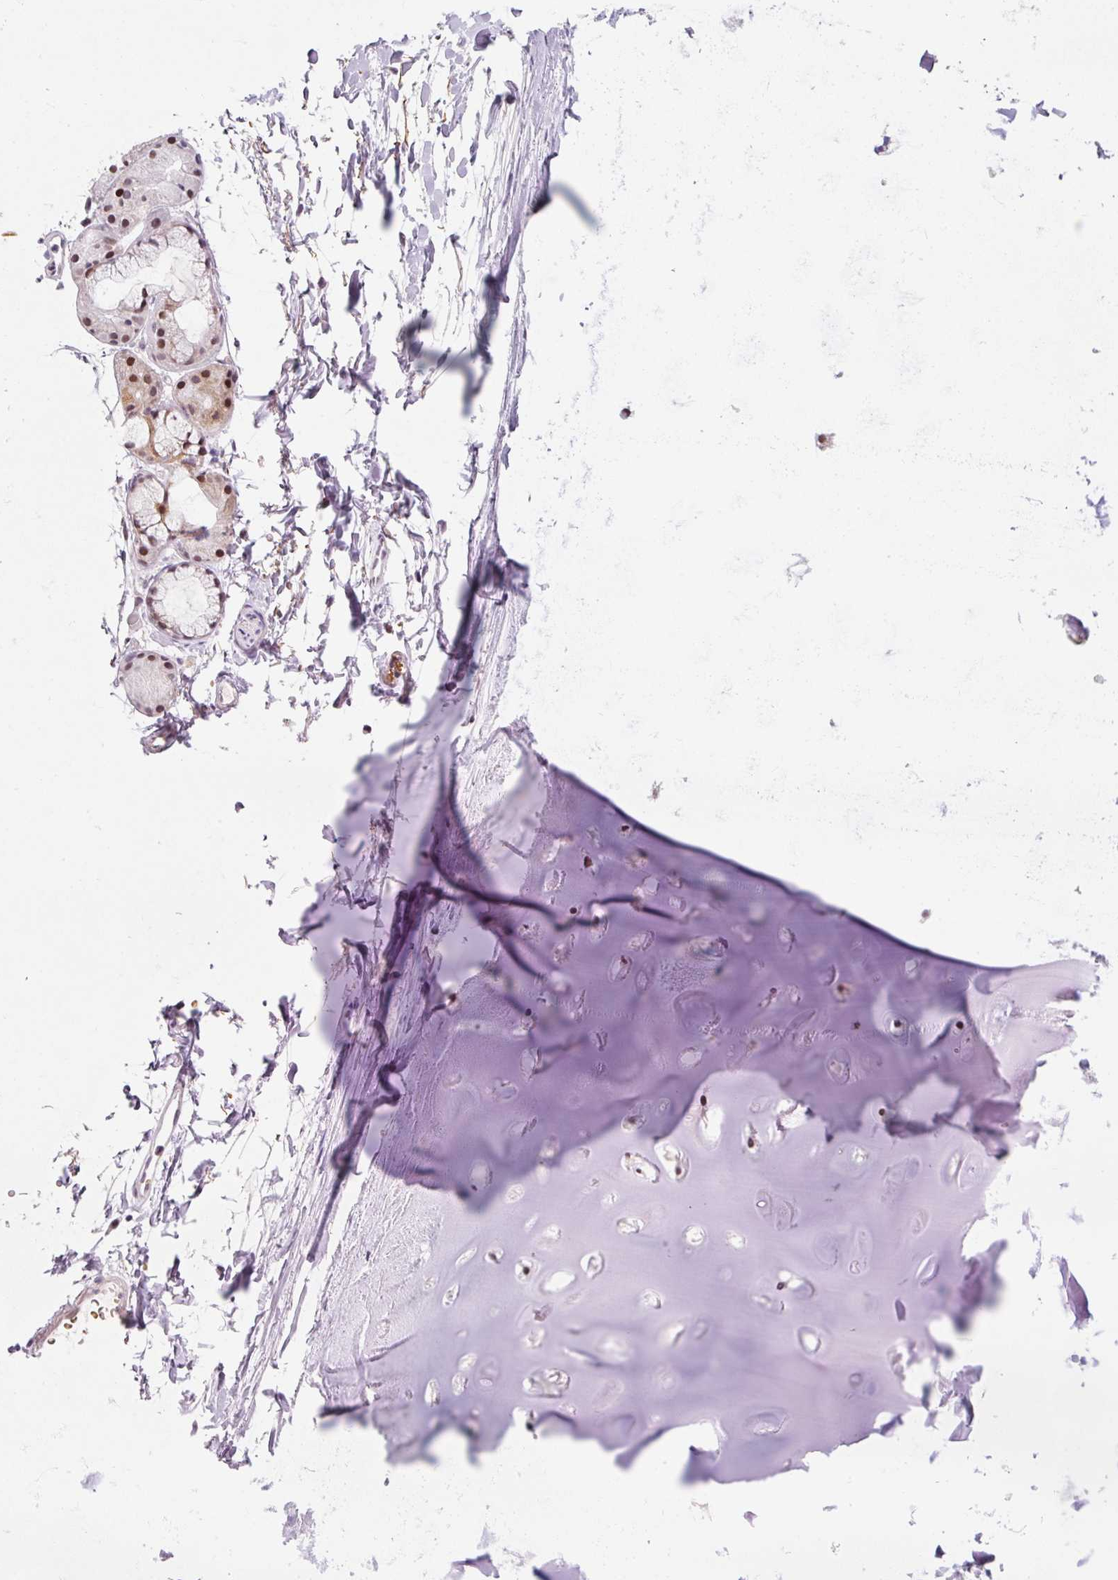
{"staining": {"intensity": "negative", "quantity": "none", "location": "none"}, "tissue": "adipose tissue", "cell_type": "Adipocytes", "image_type": "normal", "snomed": [{"axis": "morphology", "description": "Normal tissue, NOS"}, {"axis": "topography", "description": "Cartilage tissue"}, {"axis": "topography", "description": "Nasopharynx"}], "caption": "IHC micrograph of normal adipose tissue: adipose tissue stained with DAB (3,3'-diaminobenzidine) shows no significant protein expression in adipocytes.", "gene": "CCNL2", "patient": {"sex": "male", "age": 56}}